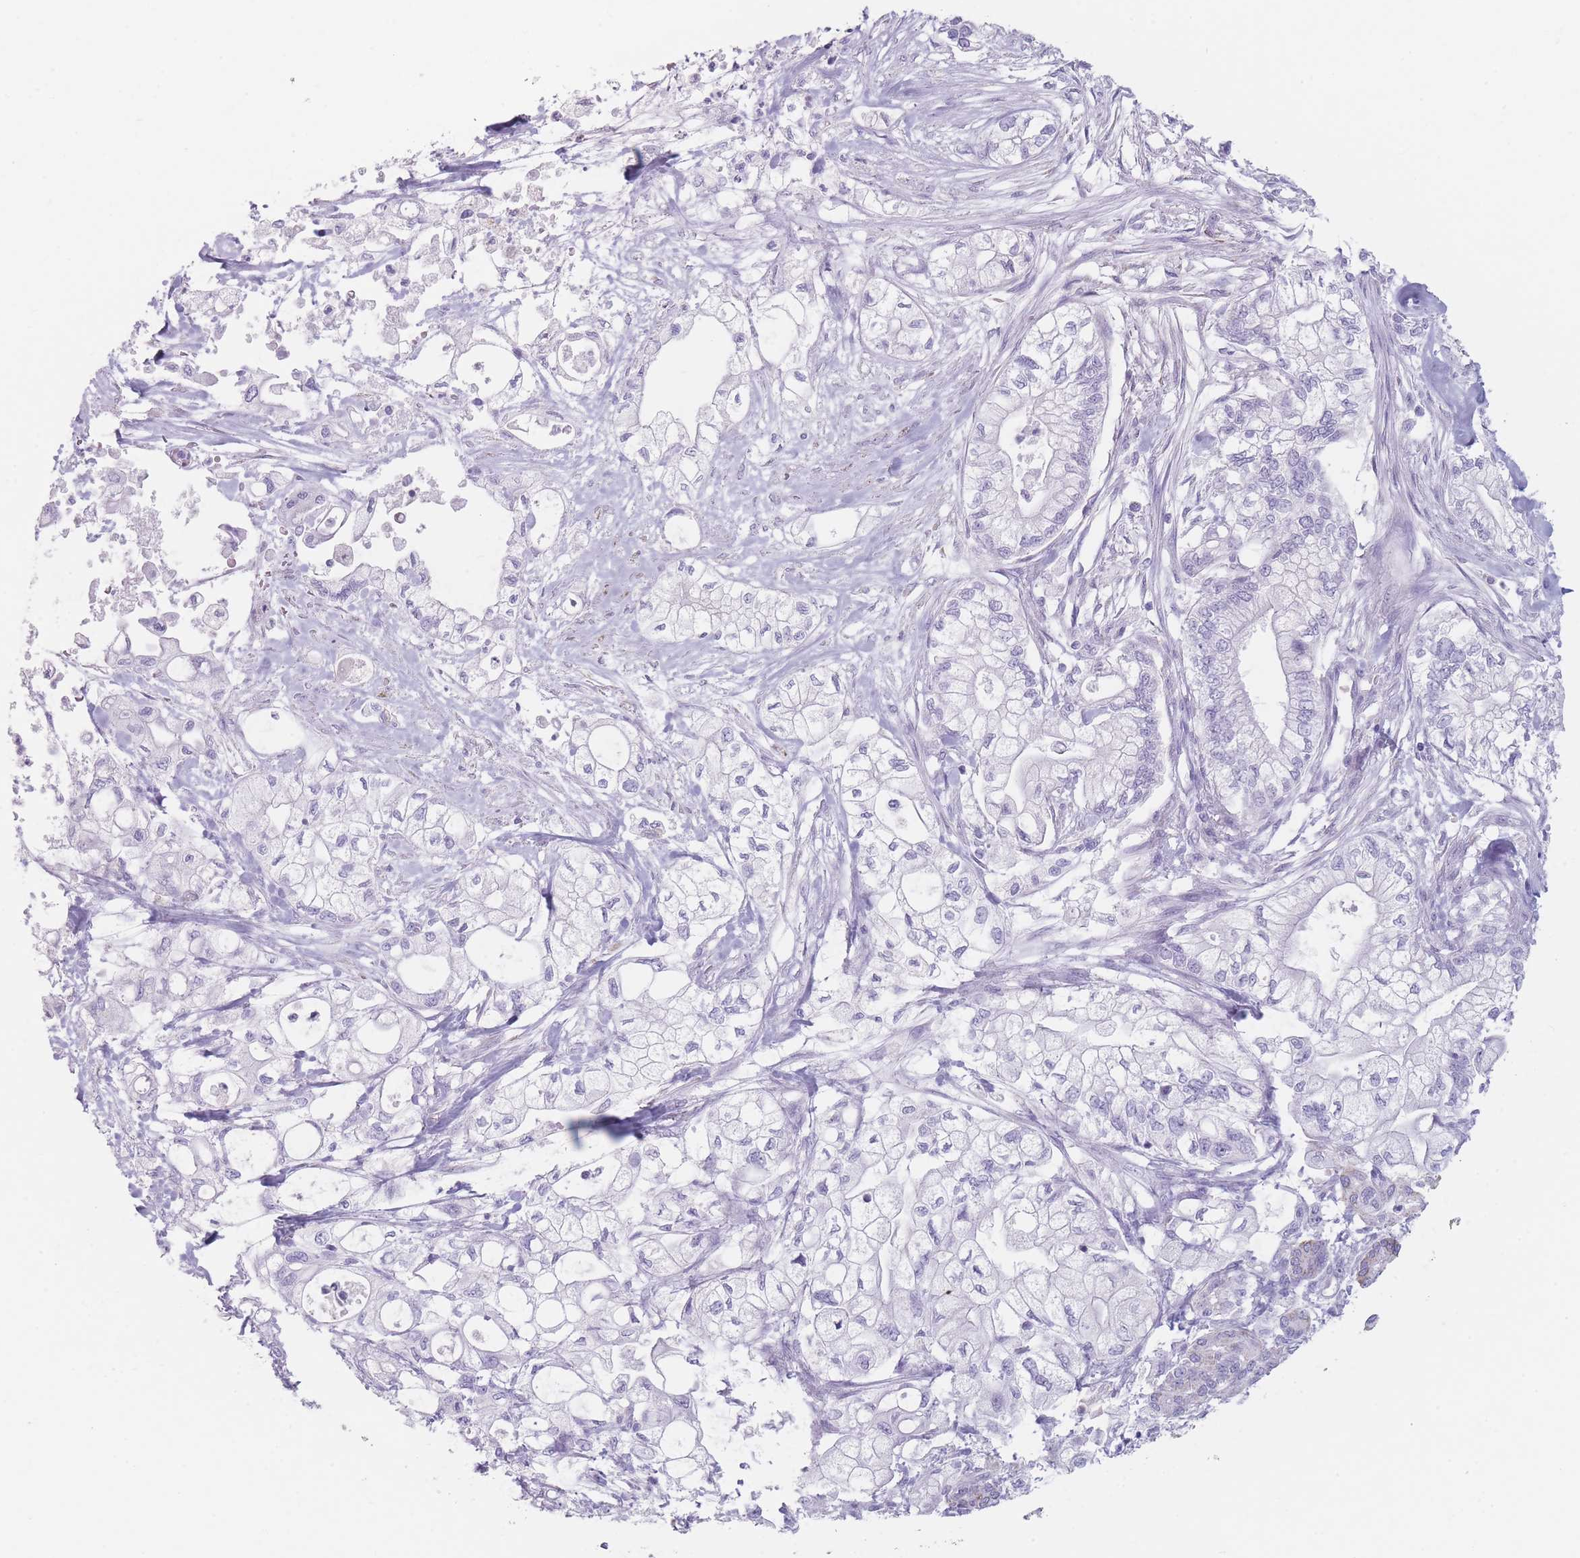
{"staining": {"intensity": "negative", "quantity": "none", "location": "none"}, "tissue": "pancreatic cancer", "cell_type": "Tumor cells", "image_type": "cancer", "snomed": [{"axis": "morphology", "description": "Adenocarcinoma, NOS"}, {"axis": "topography", "description": "Pancreas"}], "caption": "Human adenocarcinoma (pancreatic) stained for a protein using immunohistochemistry (IHC) shows no staining in tumor cells.", "gene": "GPR12", "patient": {"sex": "male", "age": 79}}